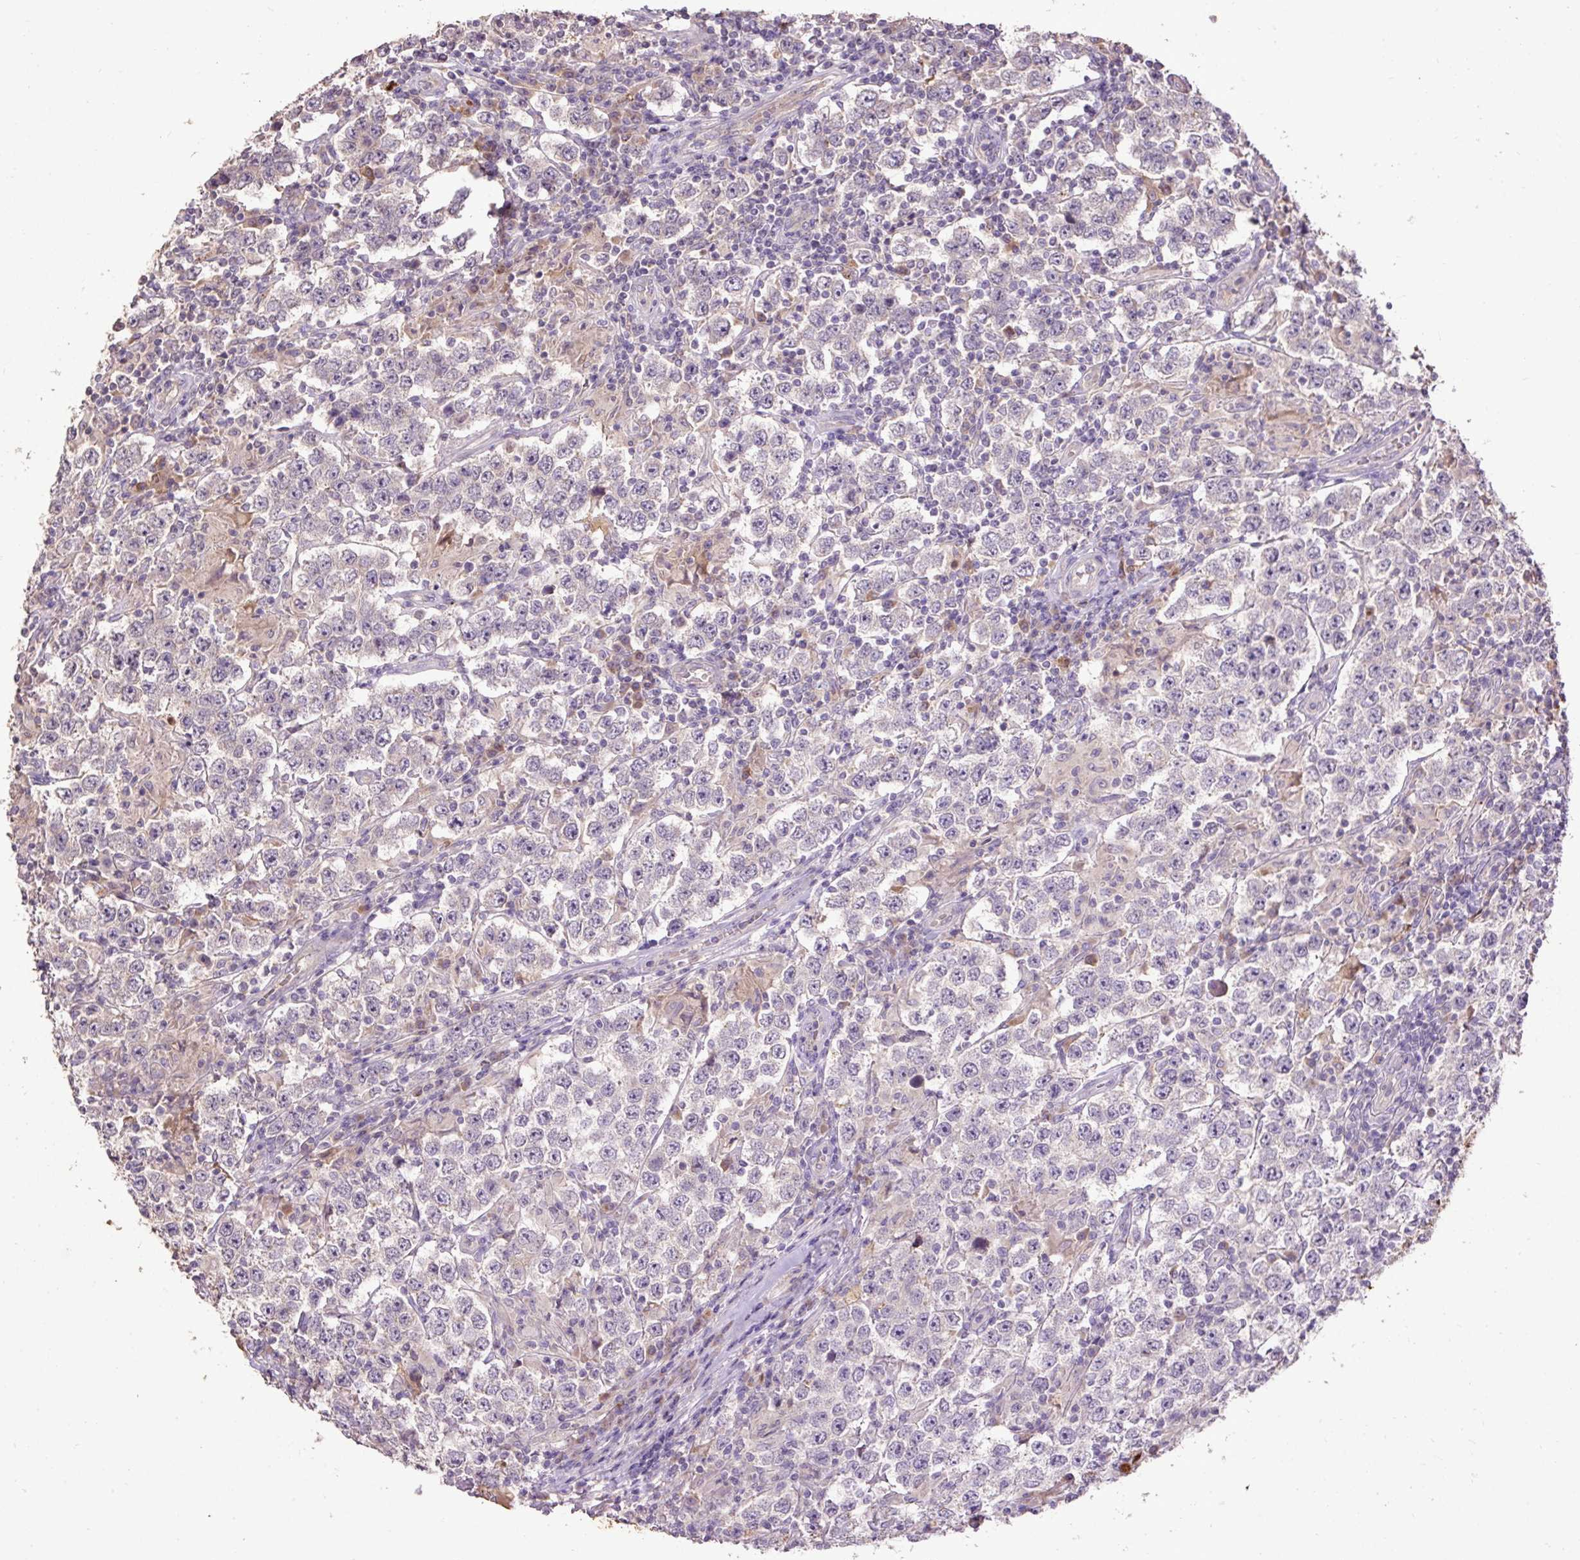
{"staining": {"intensity": "negative", "quantity": "none", "location": "none"}, "tissue": "testis cancer", "cell_type": "Tumor cells", "image_type": "cancer", "snomed": [{"axis": "morphology", "description": "Normal tissue, NOS"}, {"axis": "morphology", "description": "Urothelial carcinoma, High grade"}, {"axis": "morphology", "description": "Seminoma, NOS"}, {"axis": "morphology", "description": "Carcinoma, Embryonal, NOS"}, {"axis": "topography", "description": "Urinary bladder"}, {"axis": "topography", "description": "Testis"}], "caption": "The image exhibits no significant staining in tumor cells of seminoma (testis).", "gene": "LRTM2", "patient": {"sex": "male", "age": 41}}